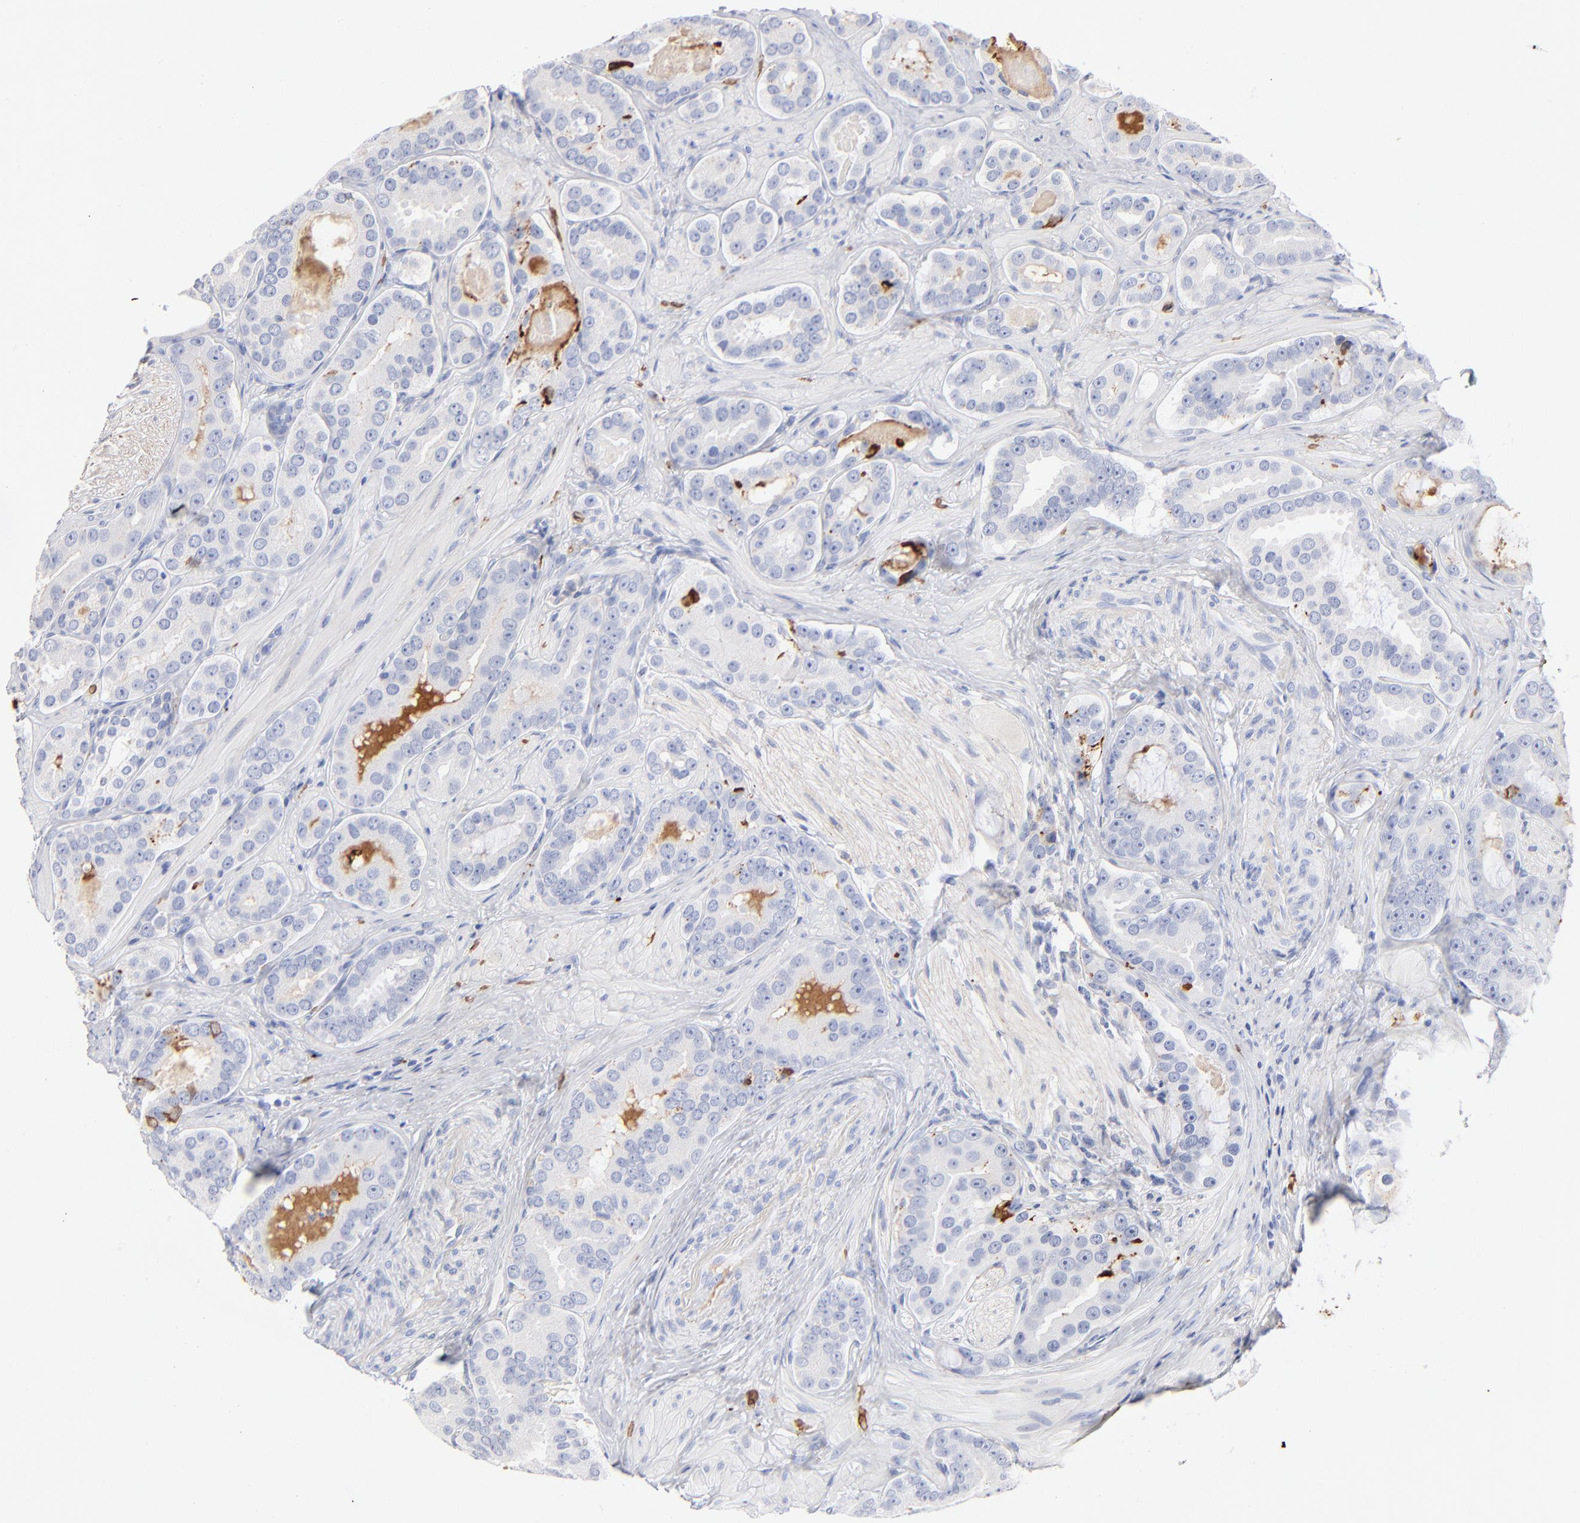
{"staining": {"intensity": "negative", "quantity": "none", "location": "none"}, "tissue": "prostate cancer", "cell_type": "Tumor cells", "image_type": "cancer", "snomed": [{"axis": "morphology", "description": "Adenocarcinoma, Low grade"}, {"axis": "topography", "description": "Prostate"}], "caption": "A high-resolution micrograph shows immunohistochemistry (IHC) staining of prostate low-grade adenocarcinoma, which displays no significant expression in tumor cells.", "gene": "APOH", "patient": {"sex": "male", "age": 59}}